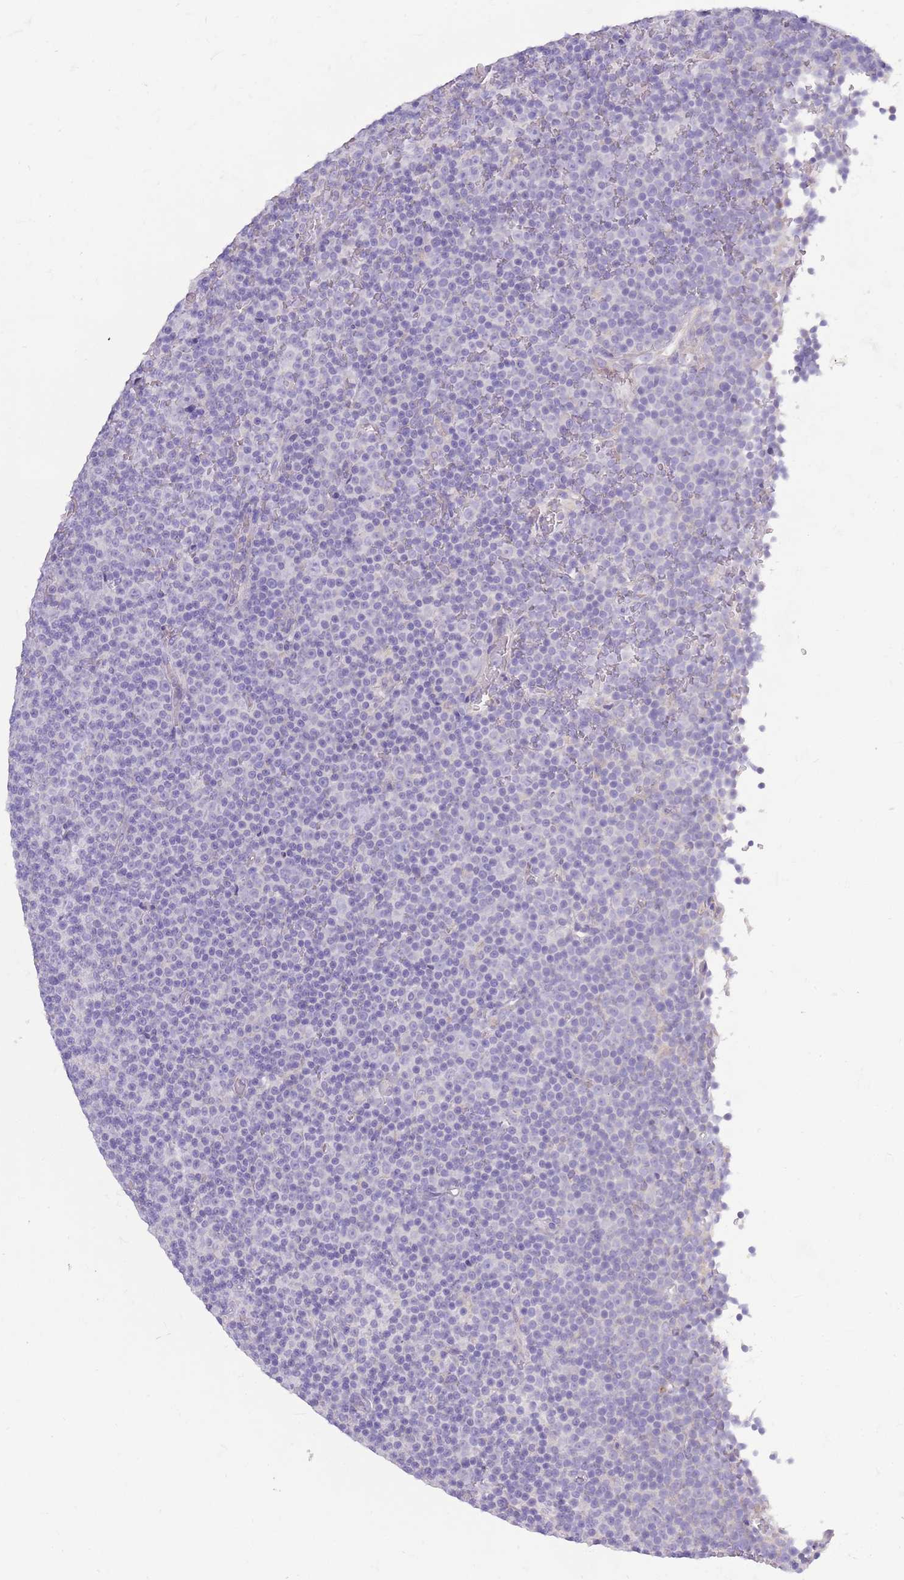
{"staining": {"intensity": "negative", "quantity": "none", "location": "none"}, "tissue": "lymphoma", "cell_type": "Tumor cells", "image_type": "cancer", "snomed": [{"axis": "morphology", "description": "Malignant lymphoma, non-Hodgkin's type, Low grade"}, {"axis": "topography", "description": "Lymph node"}], "caption": "A high-resolution histopathology image shows IHC staining of malignant lymphoma, non-Hodgkin's type (low-grade), which exhibits no significant expression in tumor cells.", "gene": "CCDC149", "patient": {"sex": "female", "age": 67}}